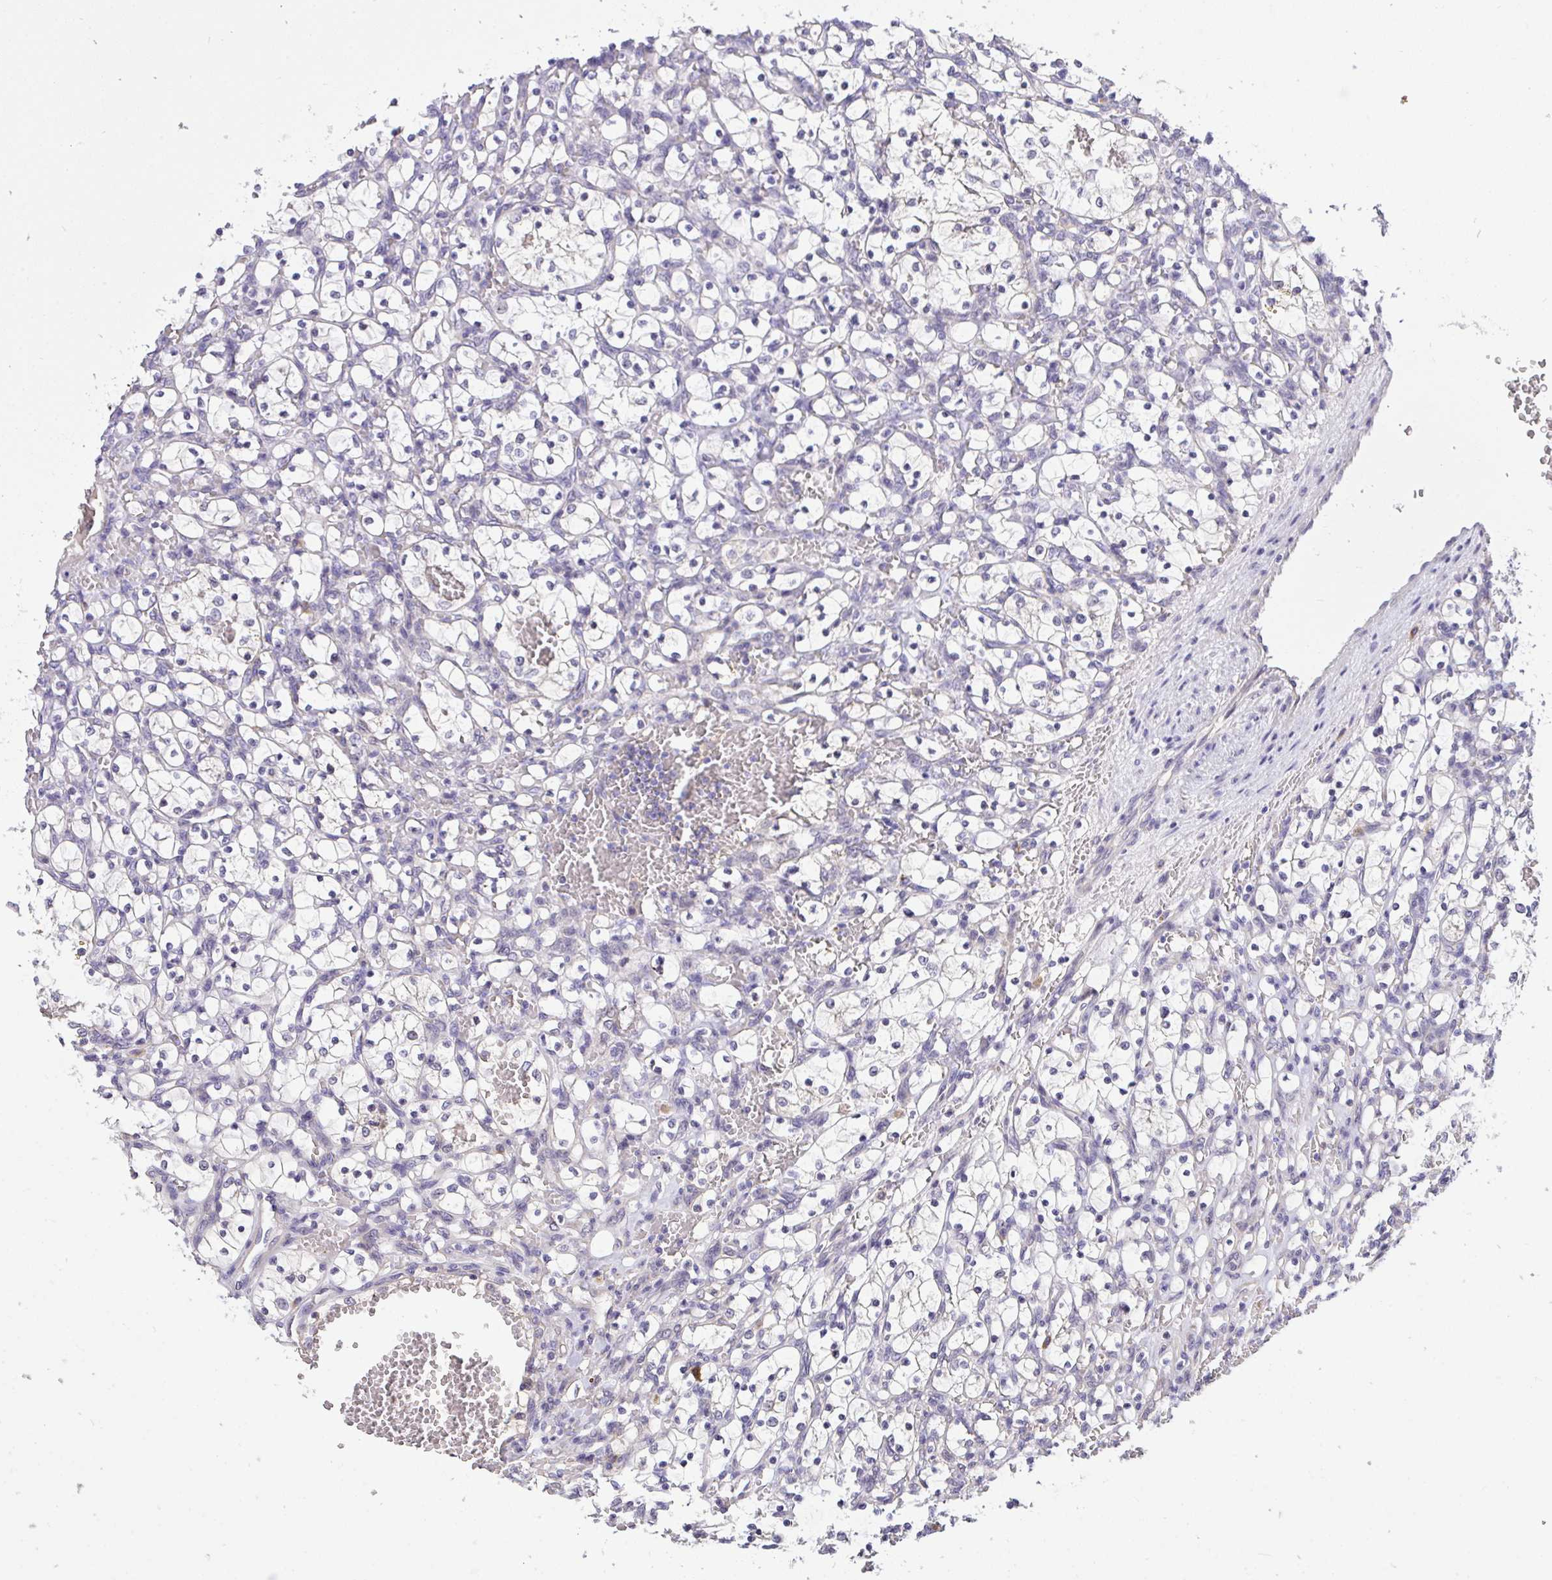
{"staining": {"intensity": "negative", "quantity": "none", "location": "none"}, "tissue": "renal cancer", "cell_type": "Tumor cells", "image_type": "cancer", "snomed": [{"axis": "morphology", "description": "Adenocarcinoma, NOS"}, {"axis": "topography", "description": "Kidney"}], "caption": "Immunohistochemistry image of neoplastic tissue: renal adenocarcinoma stained with DAB exhibits no significant protein positivity in tumor cells.", "gene": "C19orf54", "patient": {"sex": "female", "age": 69}}